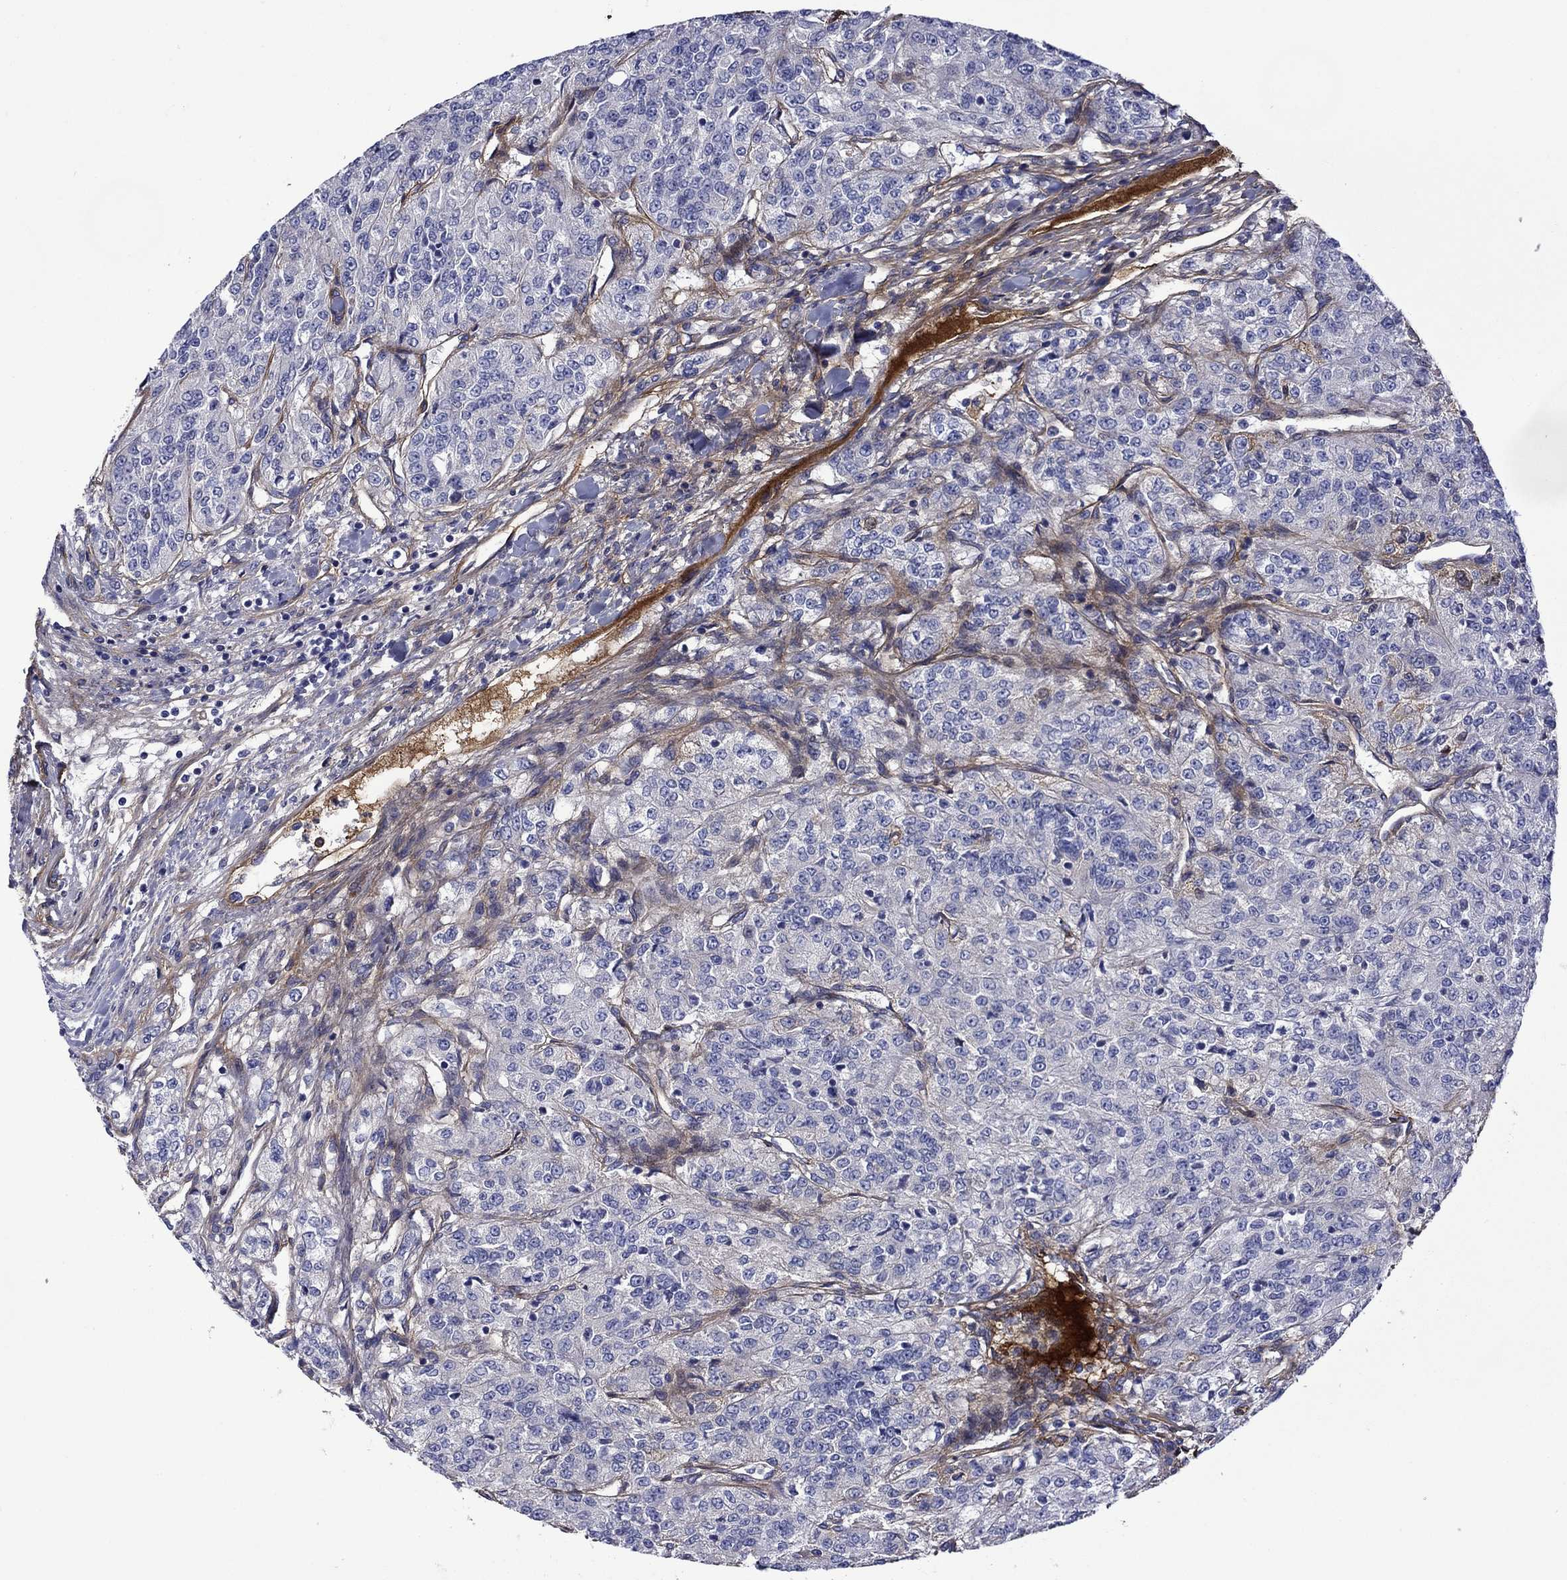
{"staining": {"intensity": "negative", "quantity": "none", "location": "none"}, "tissue": "renal cancer", "cell_type": "Tumor cells", "image_type": "cancer", "snomed": [{"axis": "morphology", "description": "Adenocarcinoma, NOS"}, {"axis": "topography", "description": "Kidney"}], "caption": "There is no significant staining in tumor cells of renal cancer (adenocarcinoma).", "gene": "HSPG2", "patient": {"sex": "female", "age": 63}}